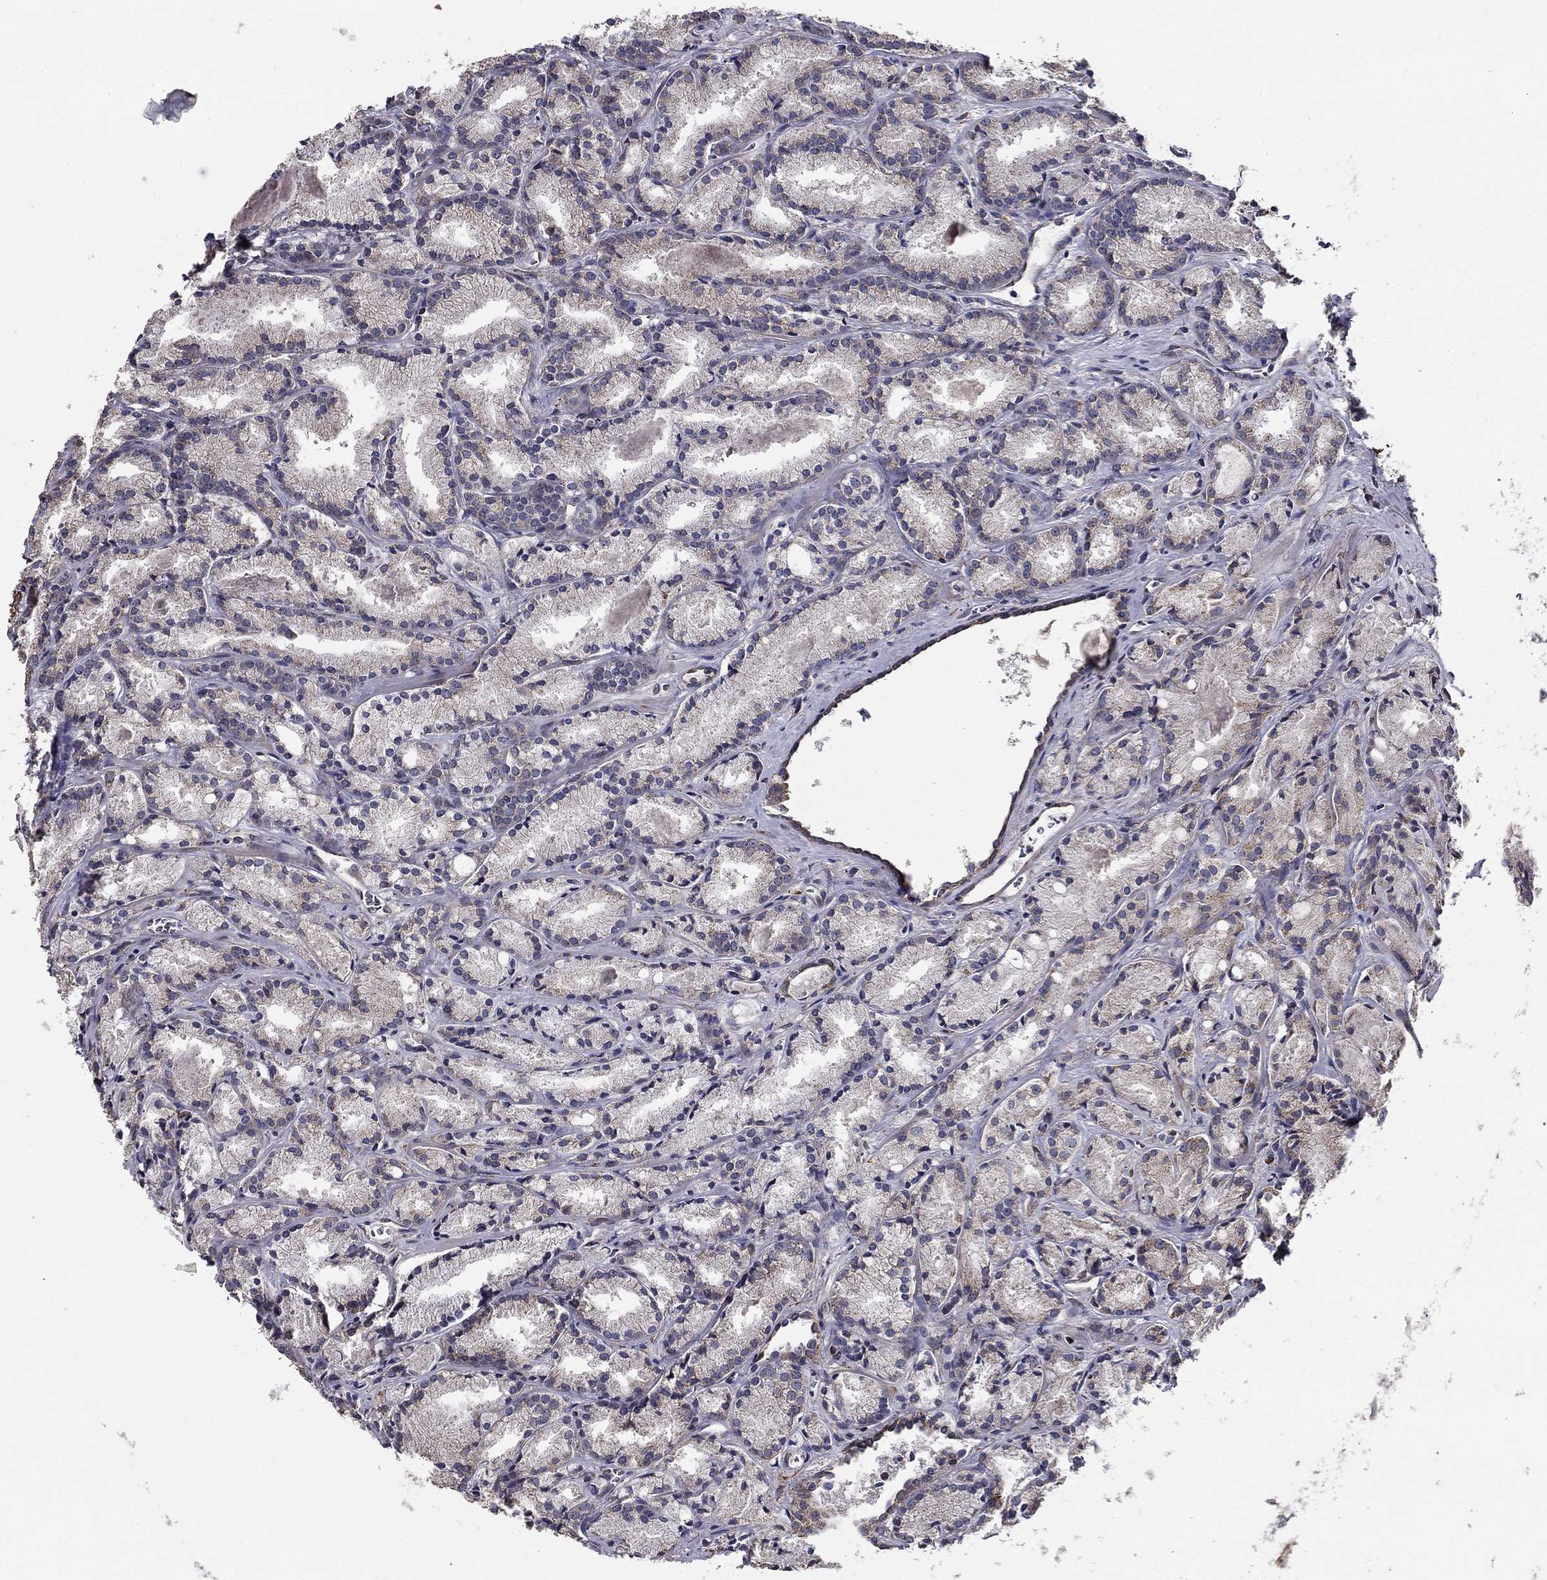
{"staining": {"intensity": "negative", "quantity": "none", "location": "none"}, "tissue": "prostate cancer", "cell_type": "Tumor cells", "image_type": "cancer", "snomed": [{"axis": "morphology", "description": "Adenocarcinoma, NOS"}, {"axis": "morphology", "description": "Adenocarcinoma, High grade"}, {"axis": "topography", "description": "Prostate"}], "caption": "Prostate adenocarcinoma stained for a protein using immunohistochemistry (IHC) reveals no expression tumor cells.", "gene": "NKIRAS1", "patient": {"sex": "male", "age": 70}}